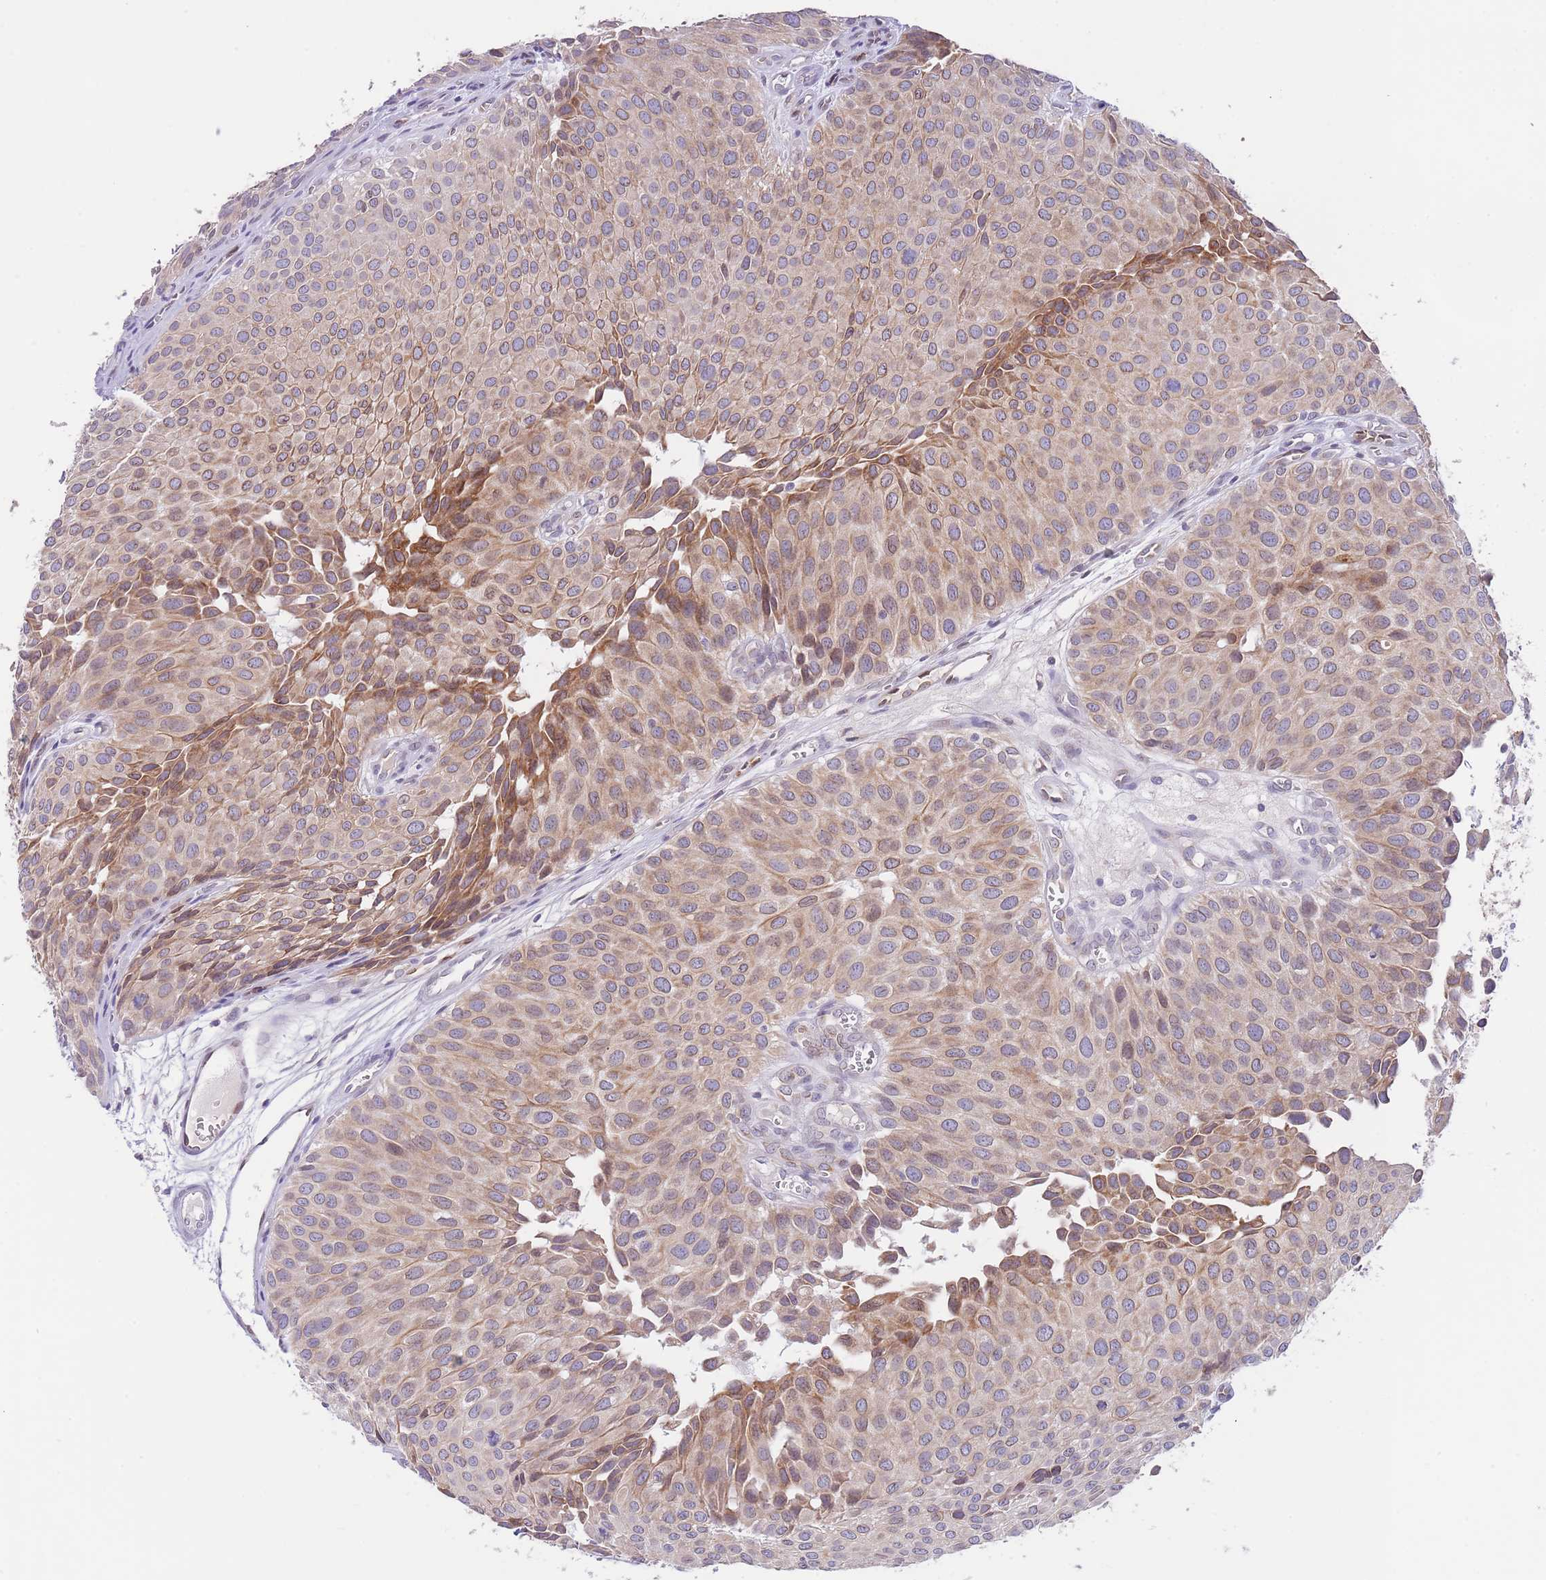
{"staining": {"intensity": "moderate", "quantity": ">75%", "location": "cytoplasmic/membranous"}, "tissue": "urothelial cancer", "cell_type": "Tumor cells", "image_type": "cancer", "snomed": [{"axis": "morphology", "description": "Urothelial carcinoma, Low grade"}, {"axis": "topography", "description": "Urinary bladder"}], "caption": "Urothelial cancer tissue shows moderate cytoplasmic/membranous staining in about >75% of tumor cells, visualized by immunohistochemistry. Immunohistochemistry (ihc) stains the protein of interest in brown and the nuclei are stained blue.", "gene": "EBPL", "patient": {"sex": "male", "age": 88}}